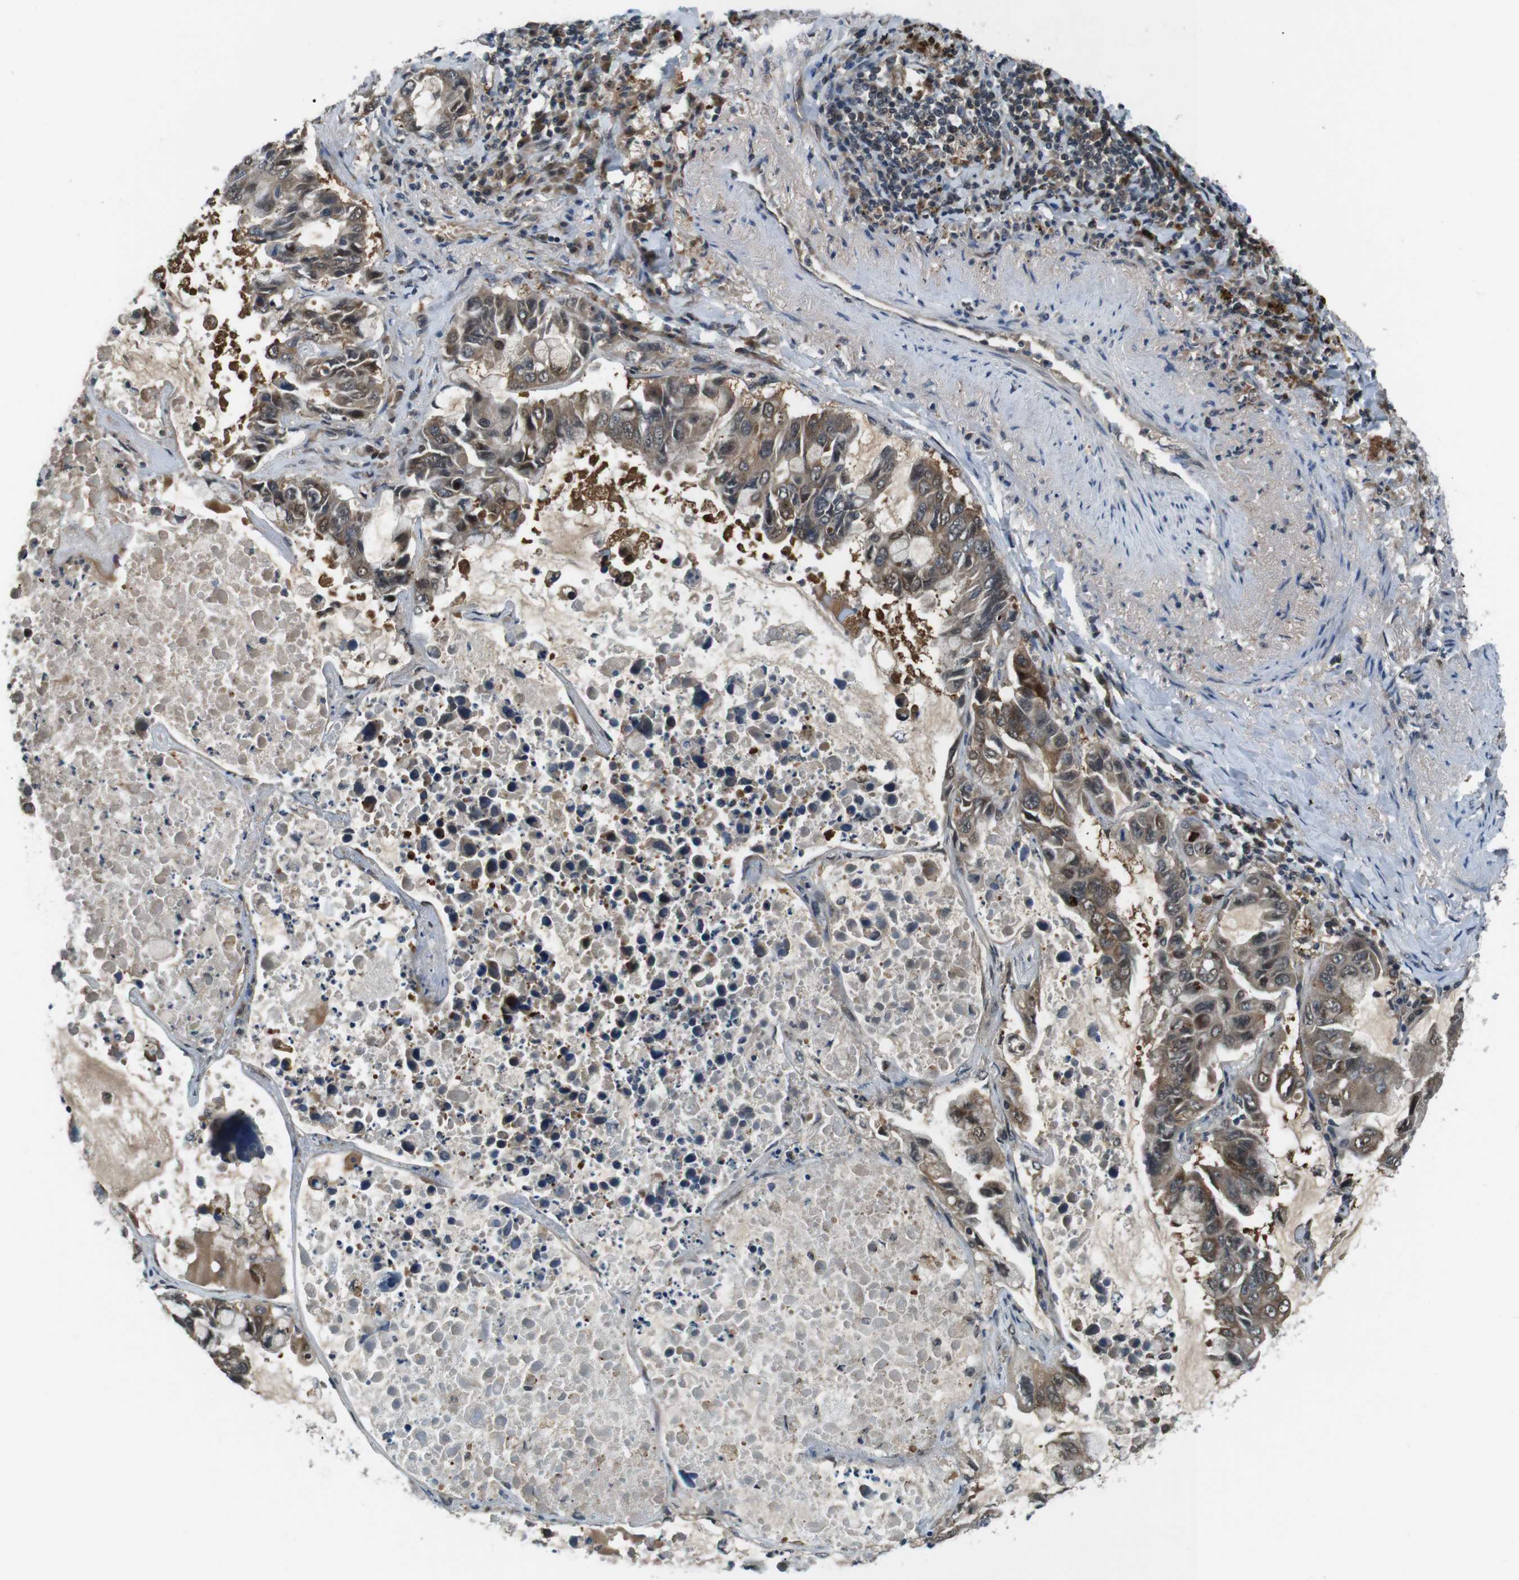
{"staining": {"intensity": "moderate", "quantity": ">75%", "location": "cytoplasmic/membranous"}, "tissue": "lung cancer", "cell_type": "Tumor cells", "image_type": "cancer", "snomed": [{"axis": "morphology", "description": "Adenocarcinoma, NOS"}, {"axis": "topography", "description": "Lung"}], "caption": "Immunohistochemical staining of human adenocarcinoma (lung) exhibits medium levels of moderate cytoplasmic/membranous protein staining in approximately >75% of tumor cells.", "gene": "LRP5", "patient": {"sex": "male", "age": 64}}